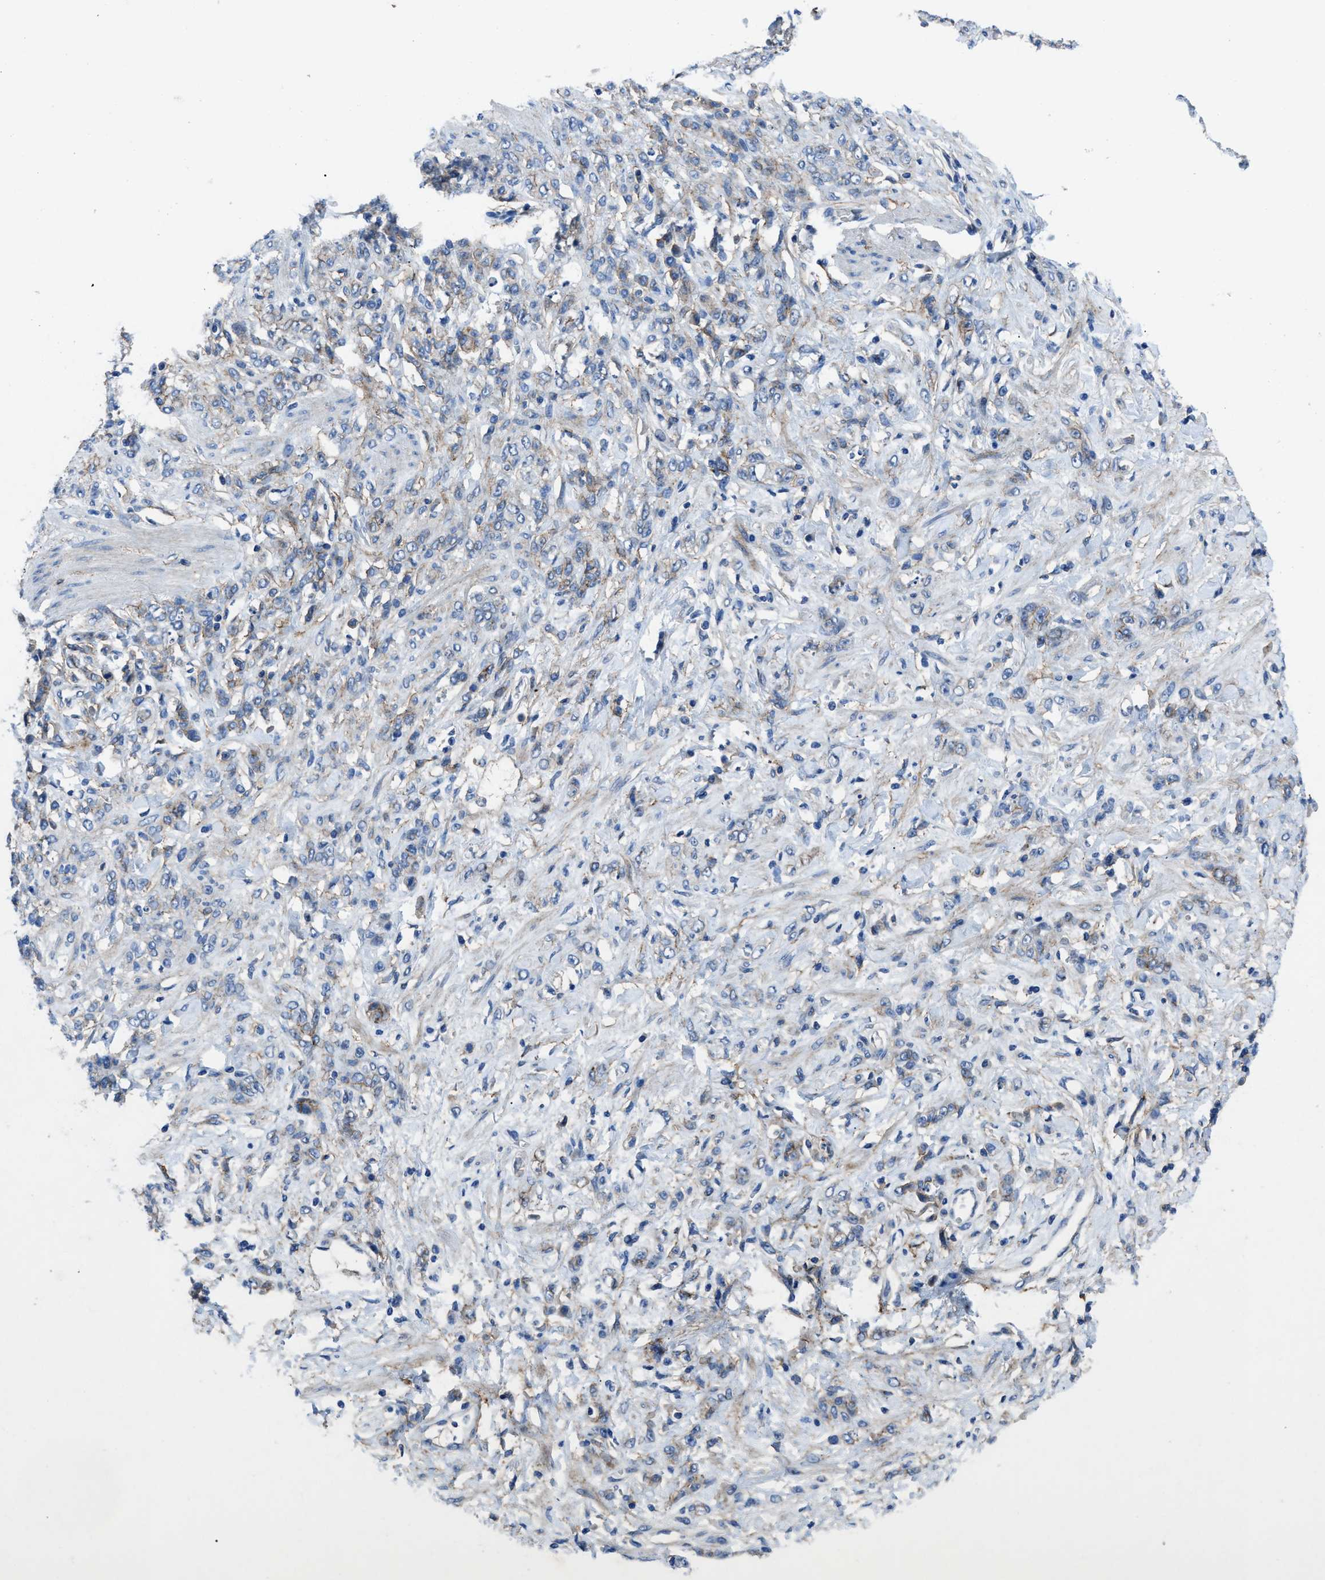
{"staining": {"intensity": "moderate", "quantity": "<25%", "location": "cytoplasmic/membranous"}, "tissue": "stomach cancer", "cell_type": "Tumor cells", "image_type": "cancer", "snomed": [{"axis": "morphology", "description": "Normal tissue, NOS"}, {"axis": "morphology", "description": "Adenocarcinoma, NOS"}, {"axis": "topography", "description": "Stomach"}], "caption": "This is a micrograph of immunohistochemistry (IHC) staining of stomach cancer (adenocarcinoma), which shows moderate positivity in the cytoplasmic/membranous of tumor cells.", "gene": "PTGFRN", "patient": {"sex": "male", "age": 82}}